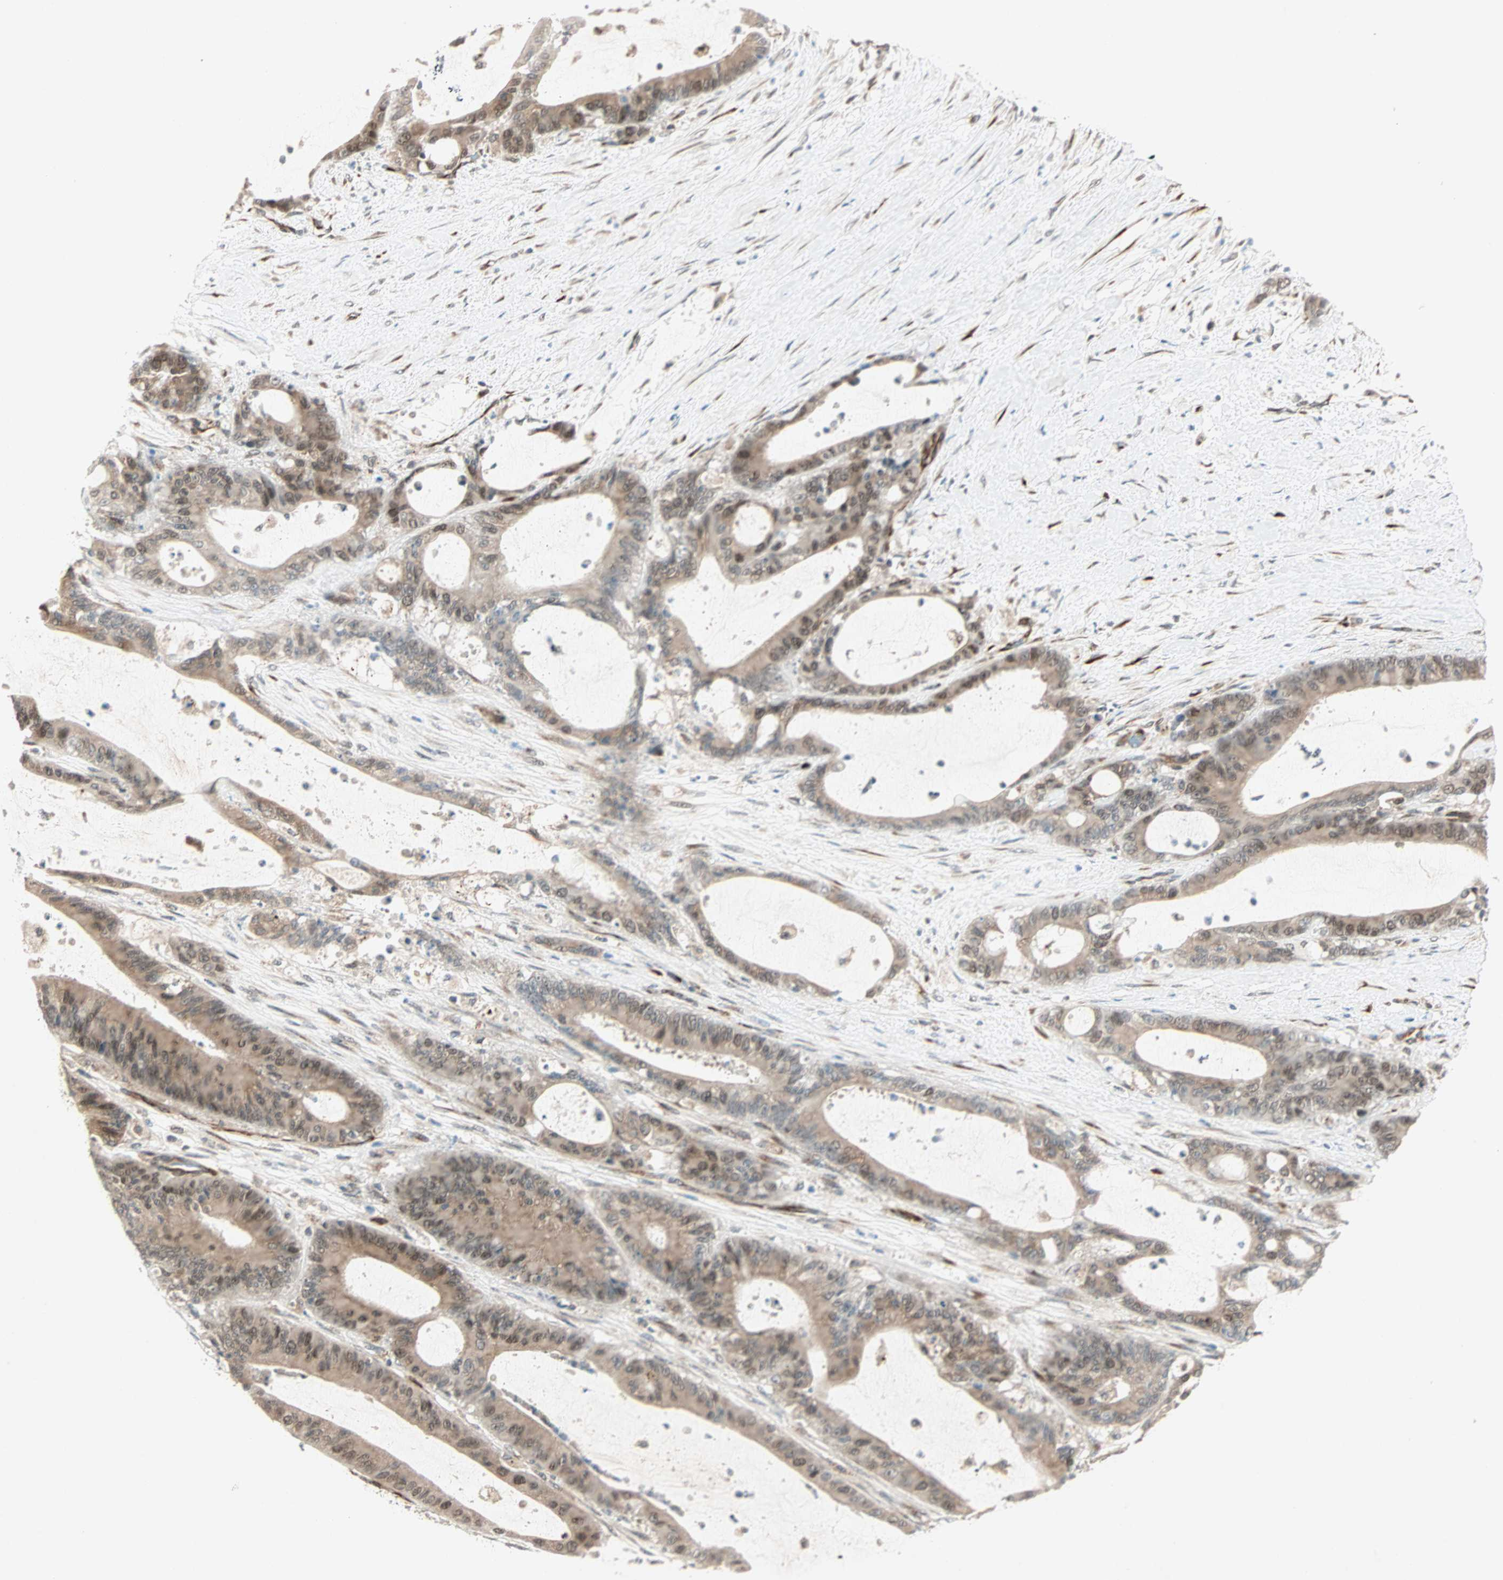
{"staining": {"intensity": "weak", "quantity": ">75%", "location": "cytoplasmic/membranous,nuclear"}, "tissue": "liver cancer", "cell_type": "Tumor cells", "image_type": "cancer", "snomed": [{"axis": "morphology", "description": "Cholangiocarcinoma"}, {"axis": "topography", "description": "Liver"}], "caption": "The immunohistochemical stain labels weak cytoplasmic/membranous and nuclear staining in tumor cells of cholangiocarcinoma (liver) tissue.", "gene": "ZNF37A", "patient": {"sex": "female", "age": 73}}